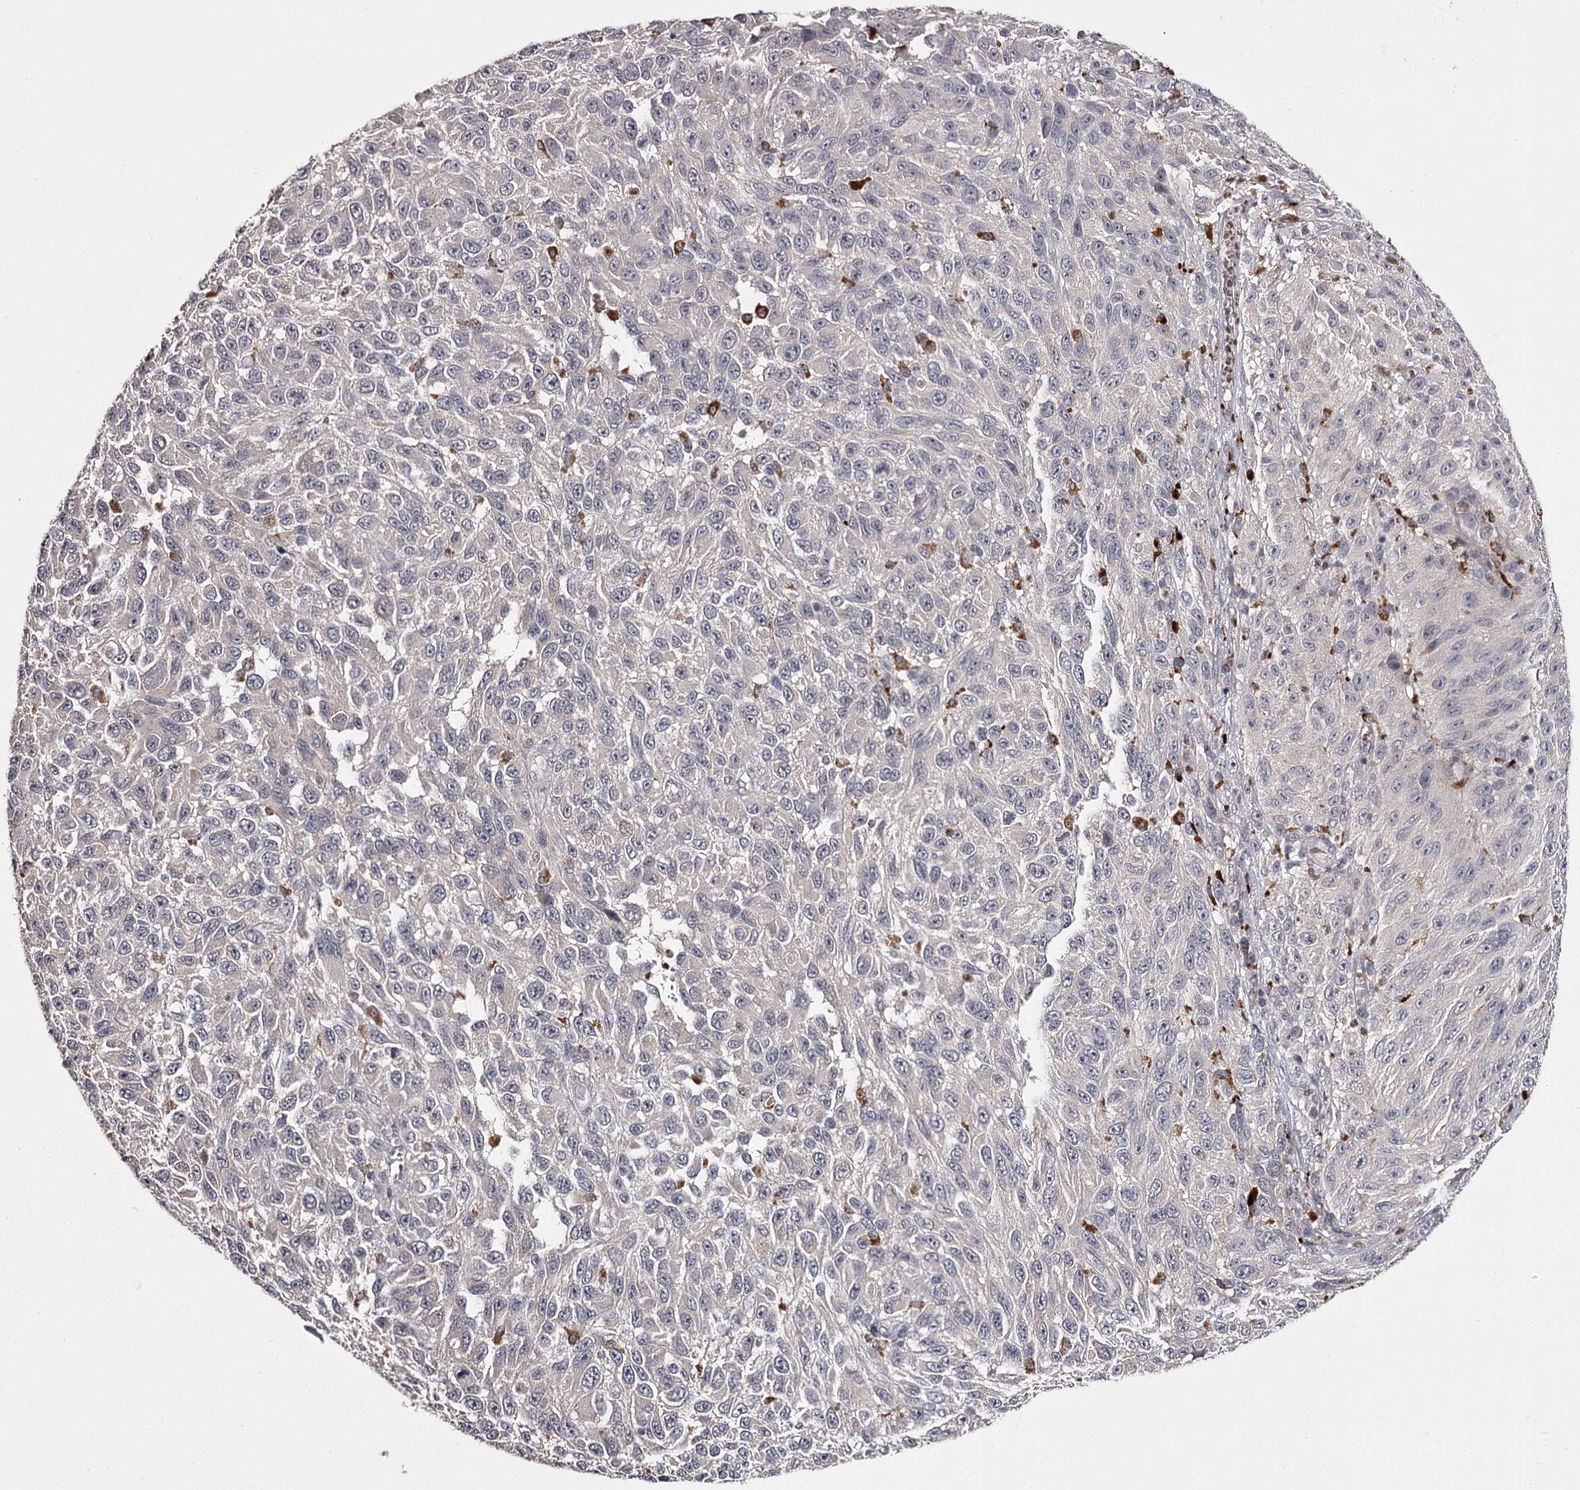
{"staining": {"intensity": "negative", "quantity": "none", "location": "none"}, "tissue": "melanoma", "cell_type": "Tumor cells", "image_type": "cancer", "snomed": [{"axis": "morphology", "description": "Malignant melanoma, NOS"}, {"axis": "topography", "description": "Skin"}], "caption": "Malignant melanoma was stained to show a protein in brown. There is no significant expression in tumor cells.", "gene": "SLC32A1", "patient": {"sex": "female", "age": 96}}